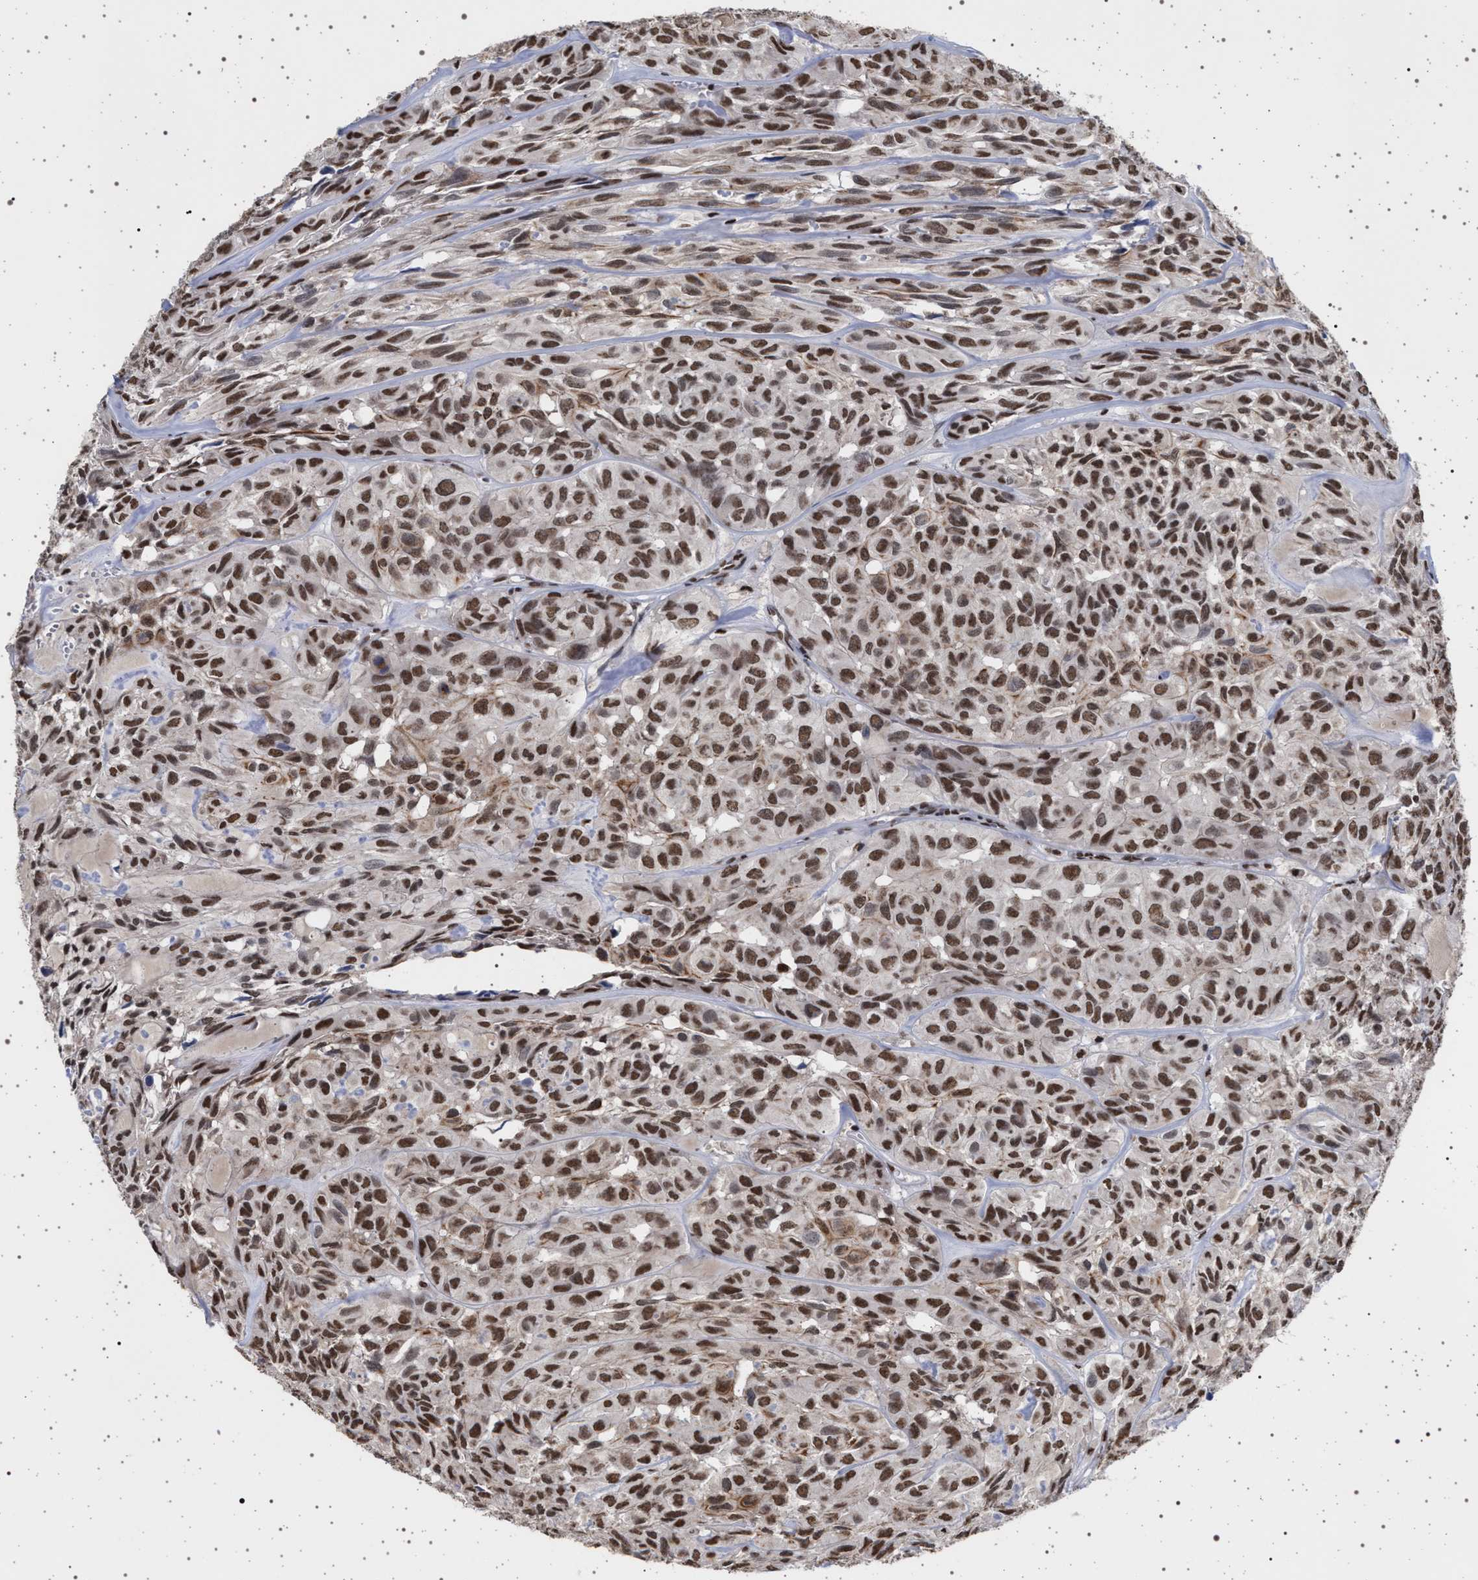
{"staining": {"intensity": "moderate", "quantity": ">75%", "location": "nuclear"}, "tissue": "head and neck cancer", "cell_type": "Tumor cells", "image_type": "cancer", "snomed": [{"axis": "morphology", "description": "Adenocarcinoma, NOS"}, {"axis": "topography", "description": "Salivary gland, NOS"}, {"axis": "topography", "description": "Head-Neck"}], "caption": "Moderate nuclear protein positivity is identified in about >75% of tumor cells in head and neck cancer (adenocarcinoma).", "gene": "PHF12", "patient": {"sex": "female", "age": 76}}